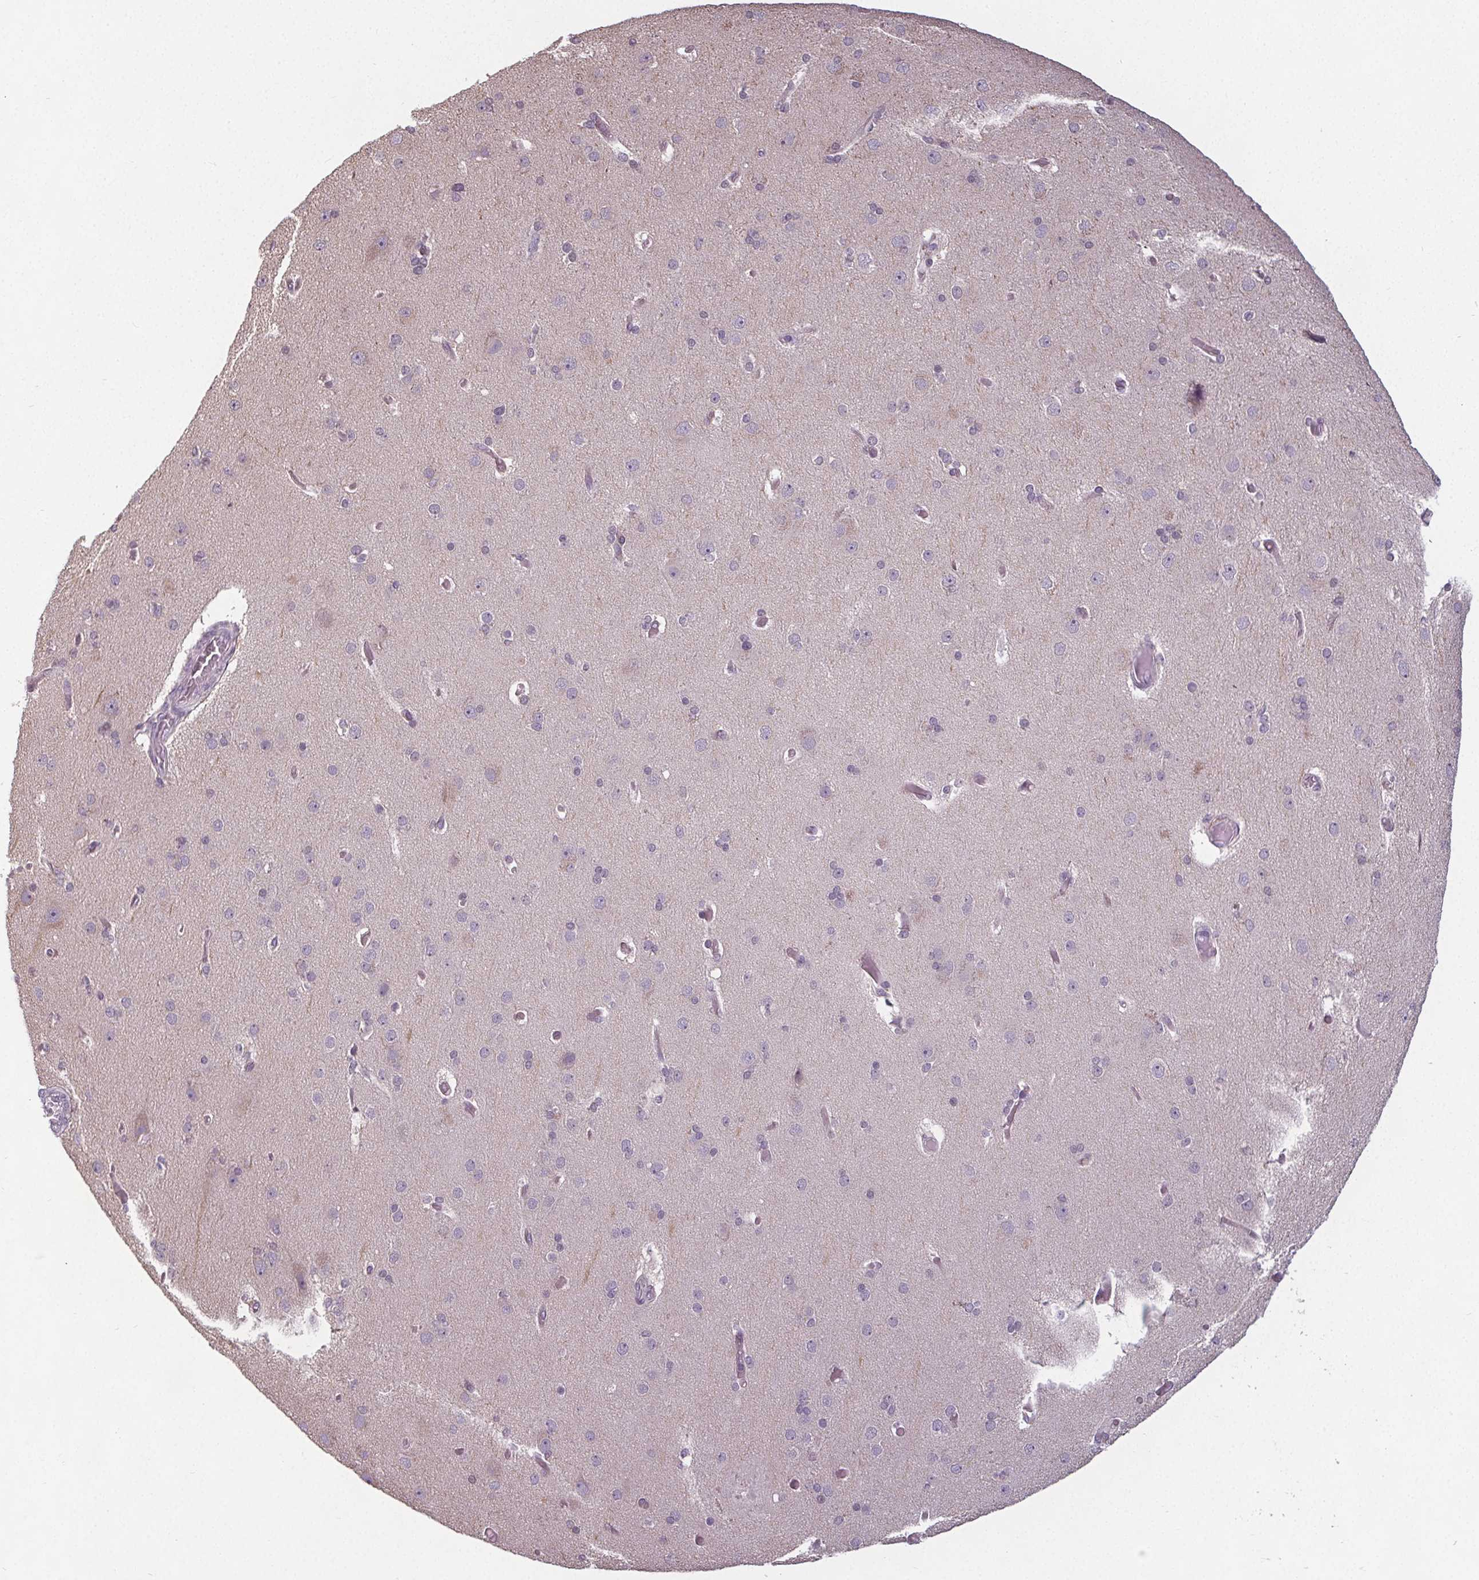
{"staining": {"intensity": "negative", "quantity": "none", "location": "none"}, "tissue": "cerebral cortex", "cell_type": "Endothelial cells", "image_type": "normal", "snomed": [{"axis": "morphology", "description": "Normal tissue, NOS"}, {"axis": "morphology", "description": "Glioma, malignant, High grade"}, {"axis": "topography", "description": "Cerebral cortex"}], "caption": "A histopathology image of human cerebral cortex is negative for staining in endothelial cells.", "gene": "SLC26A2", "patient": {"sex": "male", "age": 71}}